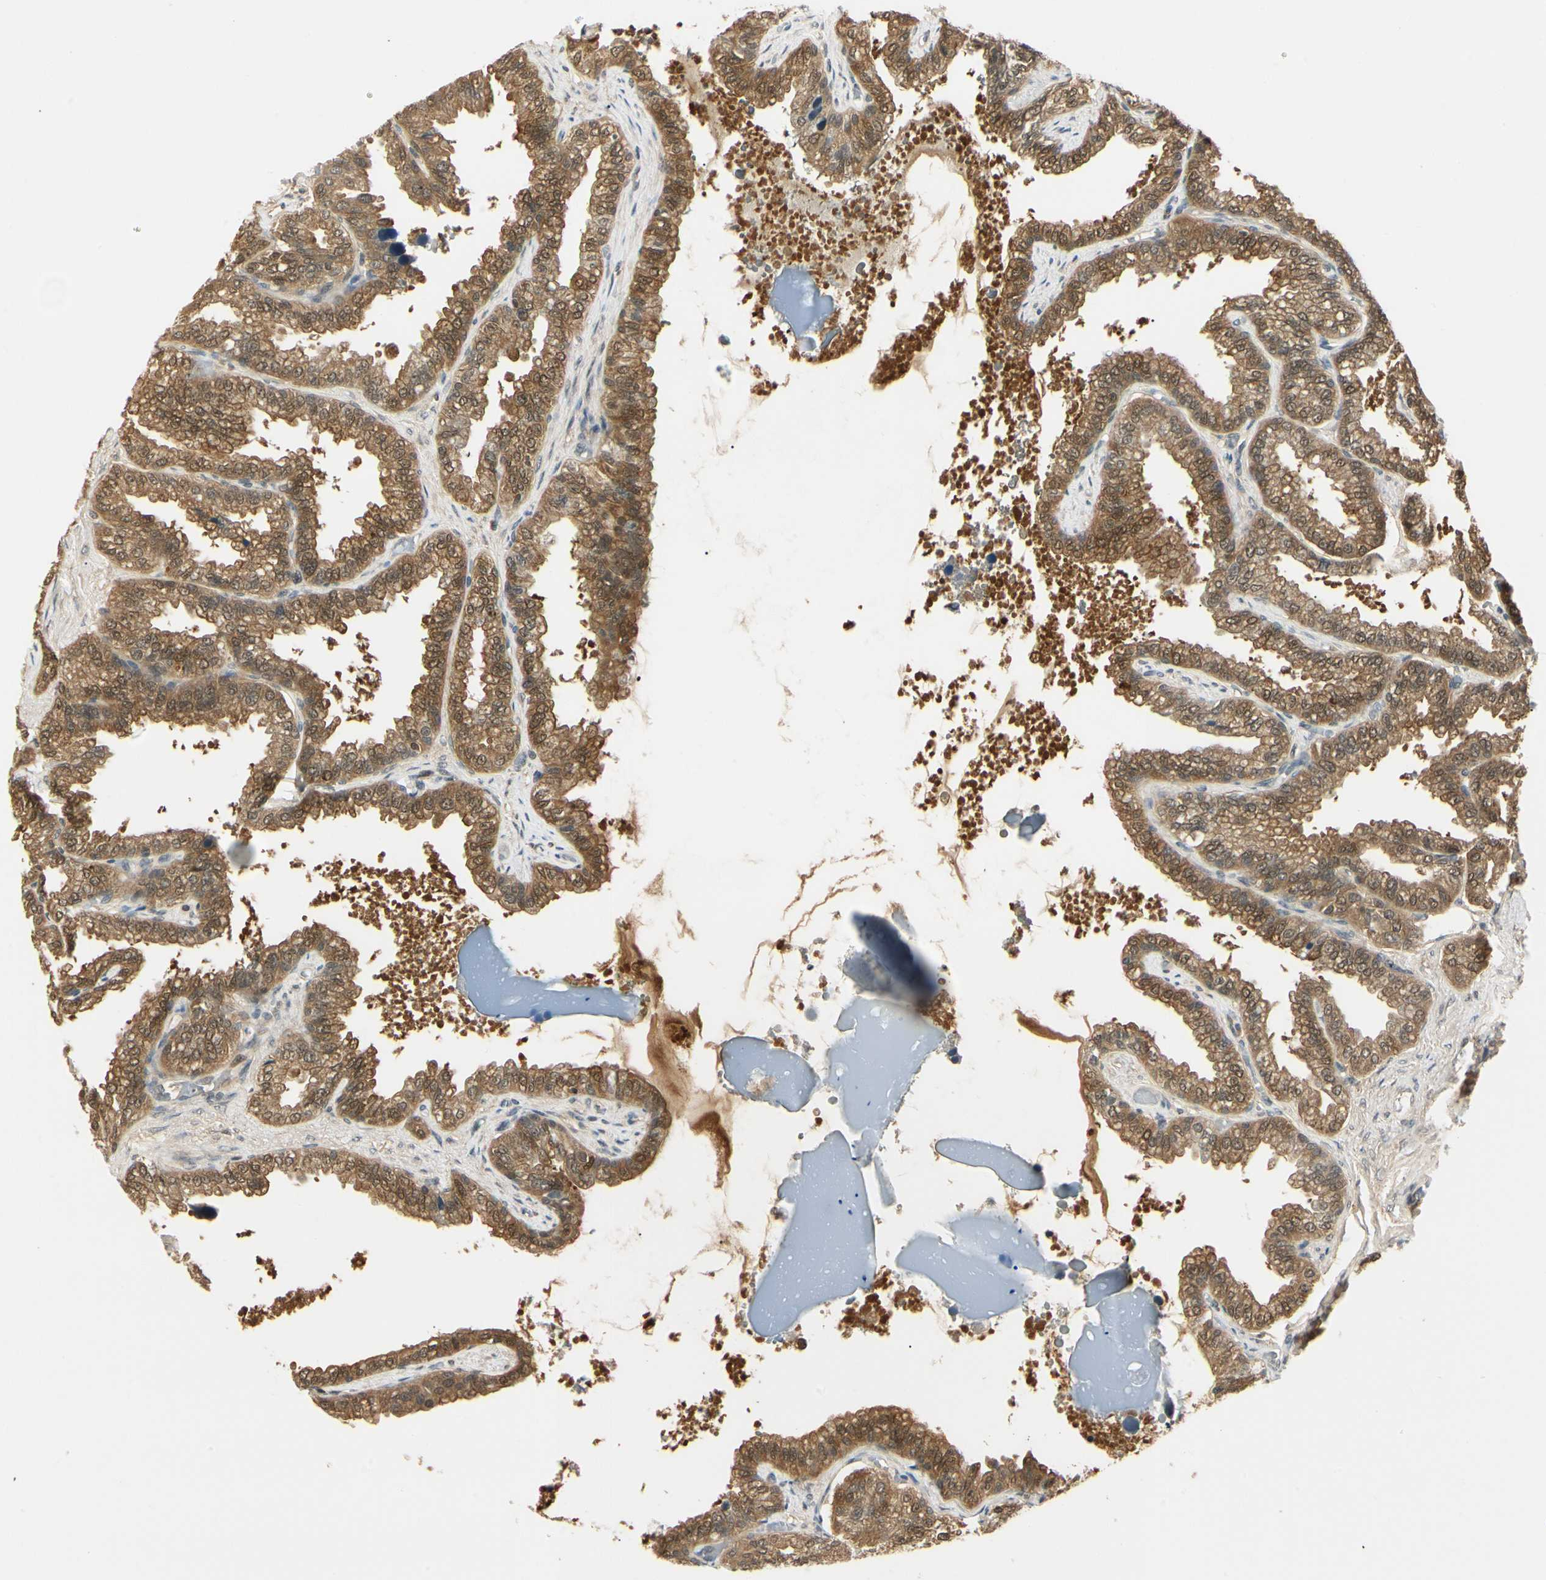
{"staining": {"intensity": "moderate", "quantity": ">75%", "location": "cytoplasmic/membranous,nuclear"}, "tissue": "seminal vesicle", "cell_type": "Glandular cells", "image_type": "normal", "snomed": [{"axis": "morphology", "description": "Normal tissue, NOS"}, {"axis": "topography", "description": "Seminal veicle"}], "caption": "Seminal vesicle stained with a protein marker reveals moderate staining in glandular cells.", "gene": "UBE2Z", "patient": {"sex": "male", "age": 46}}